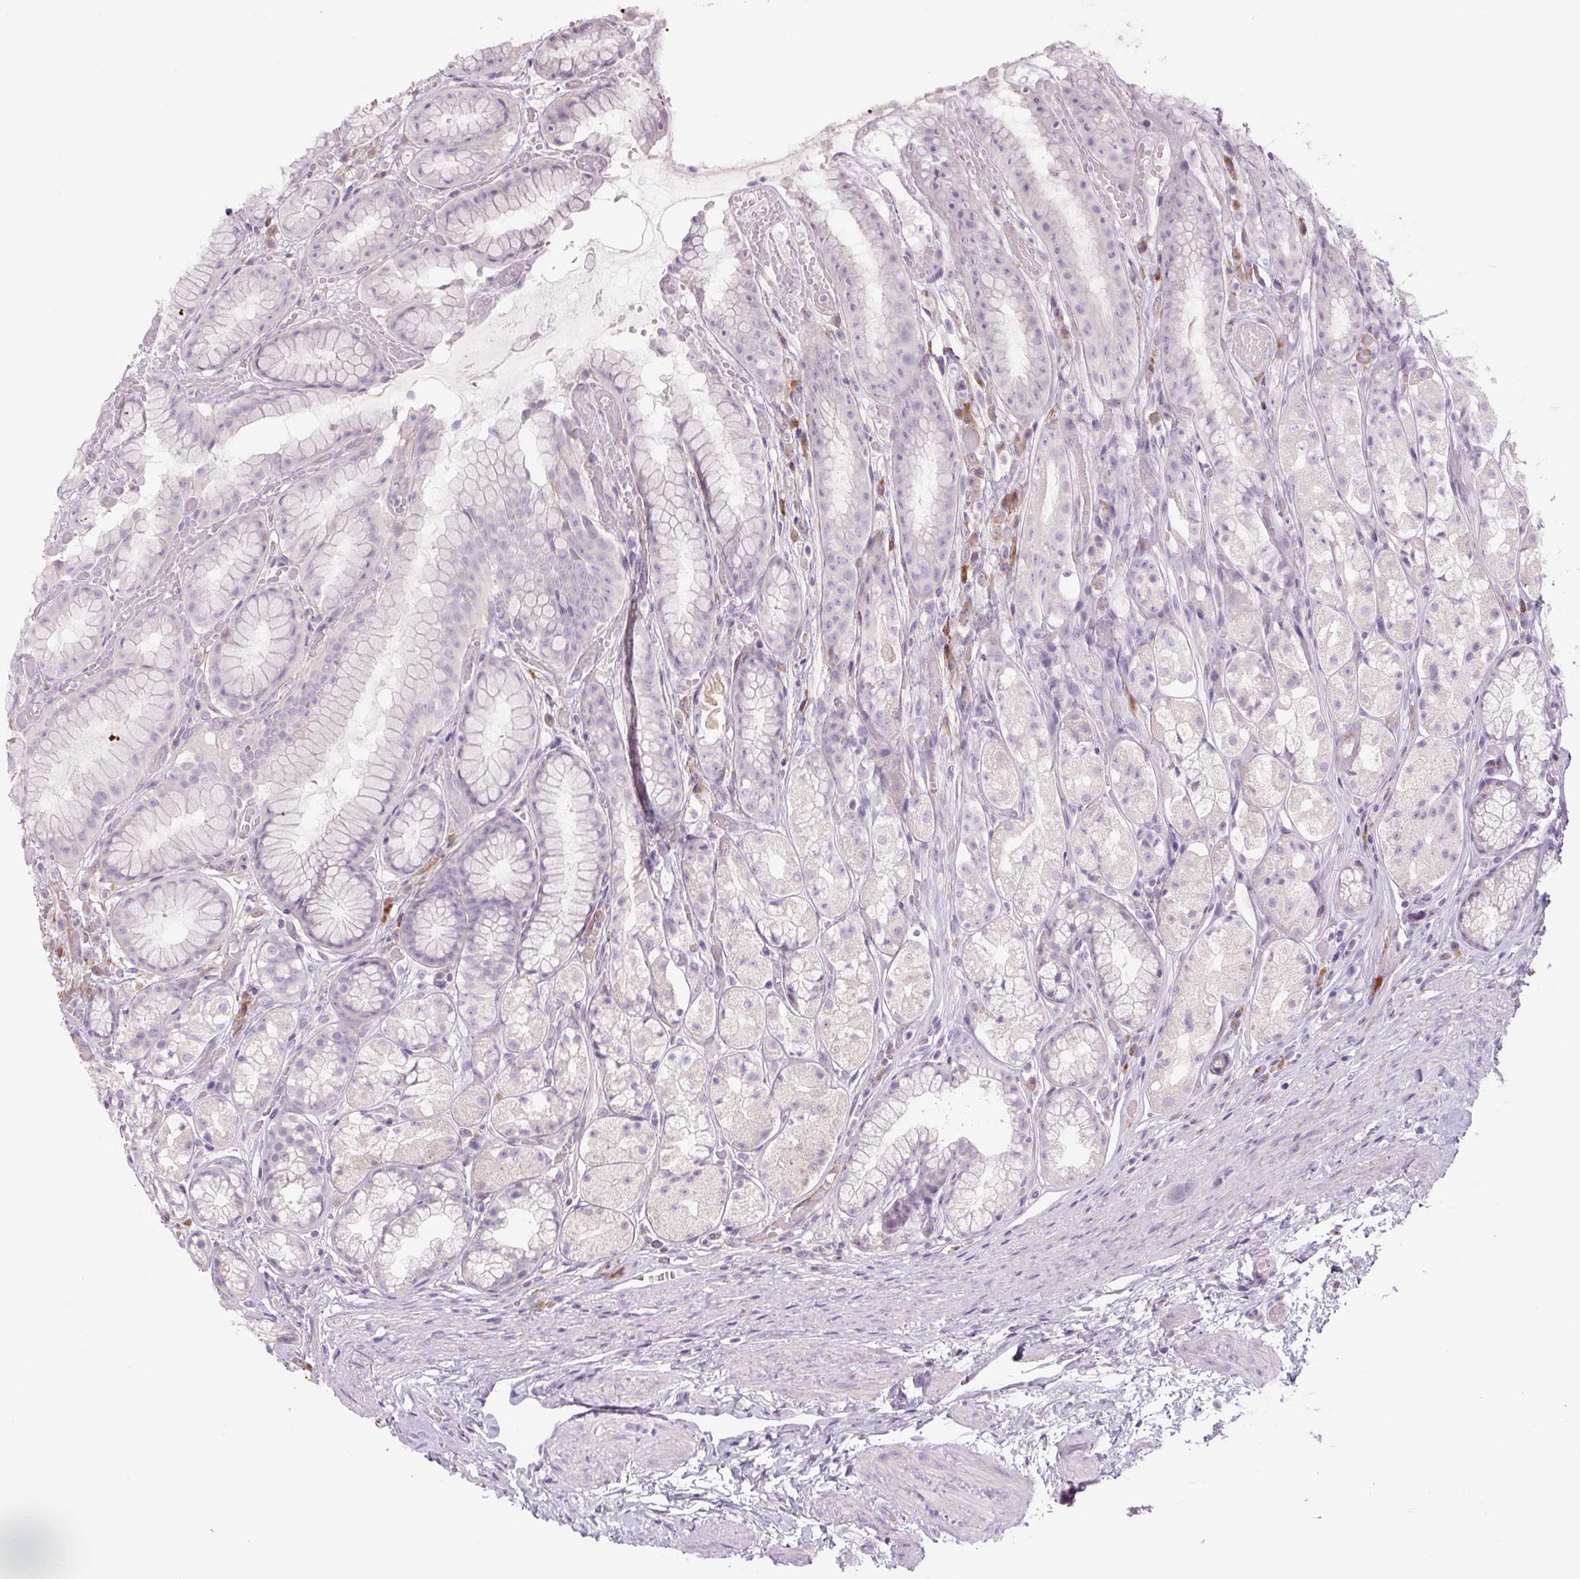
{"staining": {"intensity": "weak", "quantity": "<25%", "location": "cytoplasmic/membranous"}, "tissue": "stomach", "cell_type": "Glandular cells", "image_type": "normal", "snomed": [{"axis": "morphology", "description": "Normal tissue, NOS"}, {"axis": "topography", "description": "Smooth muscle"}, {"axis": "topography", "description": "Stomach"}], "caption": "DAB immunohistochemical staining of unremarkable human stomach shows no significant positivity in glandular cells. The staining is performed using DAB brown chromogen with nuclei counter-stained in using hematoxylin.", "gene": "TMEM100", "patient": {"sex": "male", "age": 70}}